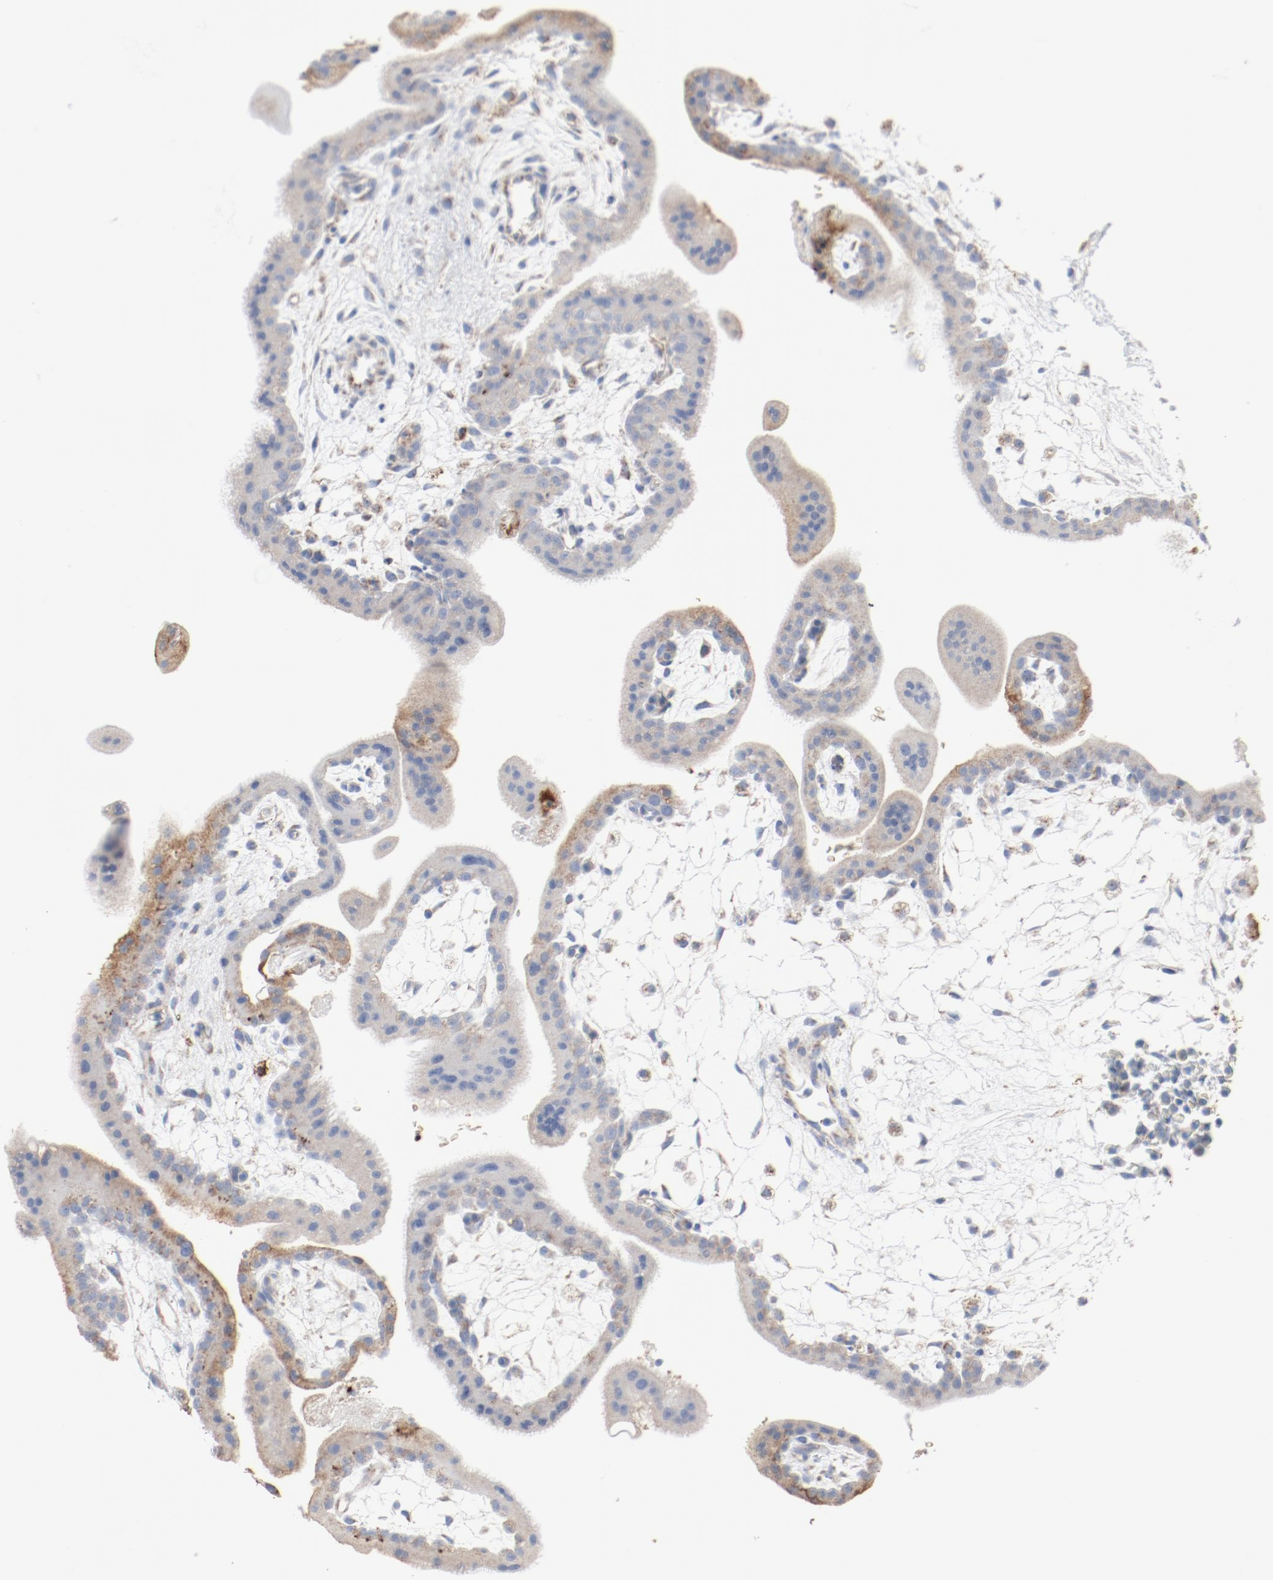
{"staining": {"intensity": "weak", "quantity": "25%-75%", "location": "cytoplasmic/membranous"}, "tissue": "placenta", "cell_type": "Decidual cells", "image_type": "normal", "snomed": [{"axis": "morphology", "description": "Normal tissue, NOS"}, {"axis": "topography", "description": "Placenta"}], "caption": "Protein staining by immunohistochemistry (IHC) demonstrates weak cytoplasmic/membranous staining in about 25%-75% of decidual cells in benign placenta.", "gene": "NDUFB8", "patient": {"sex": "female", "age": 35}}